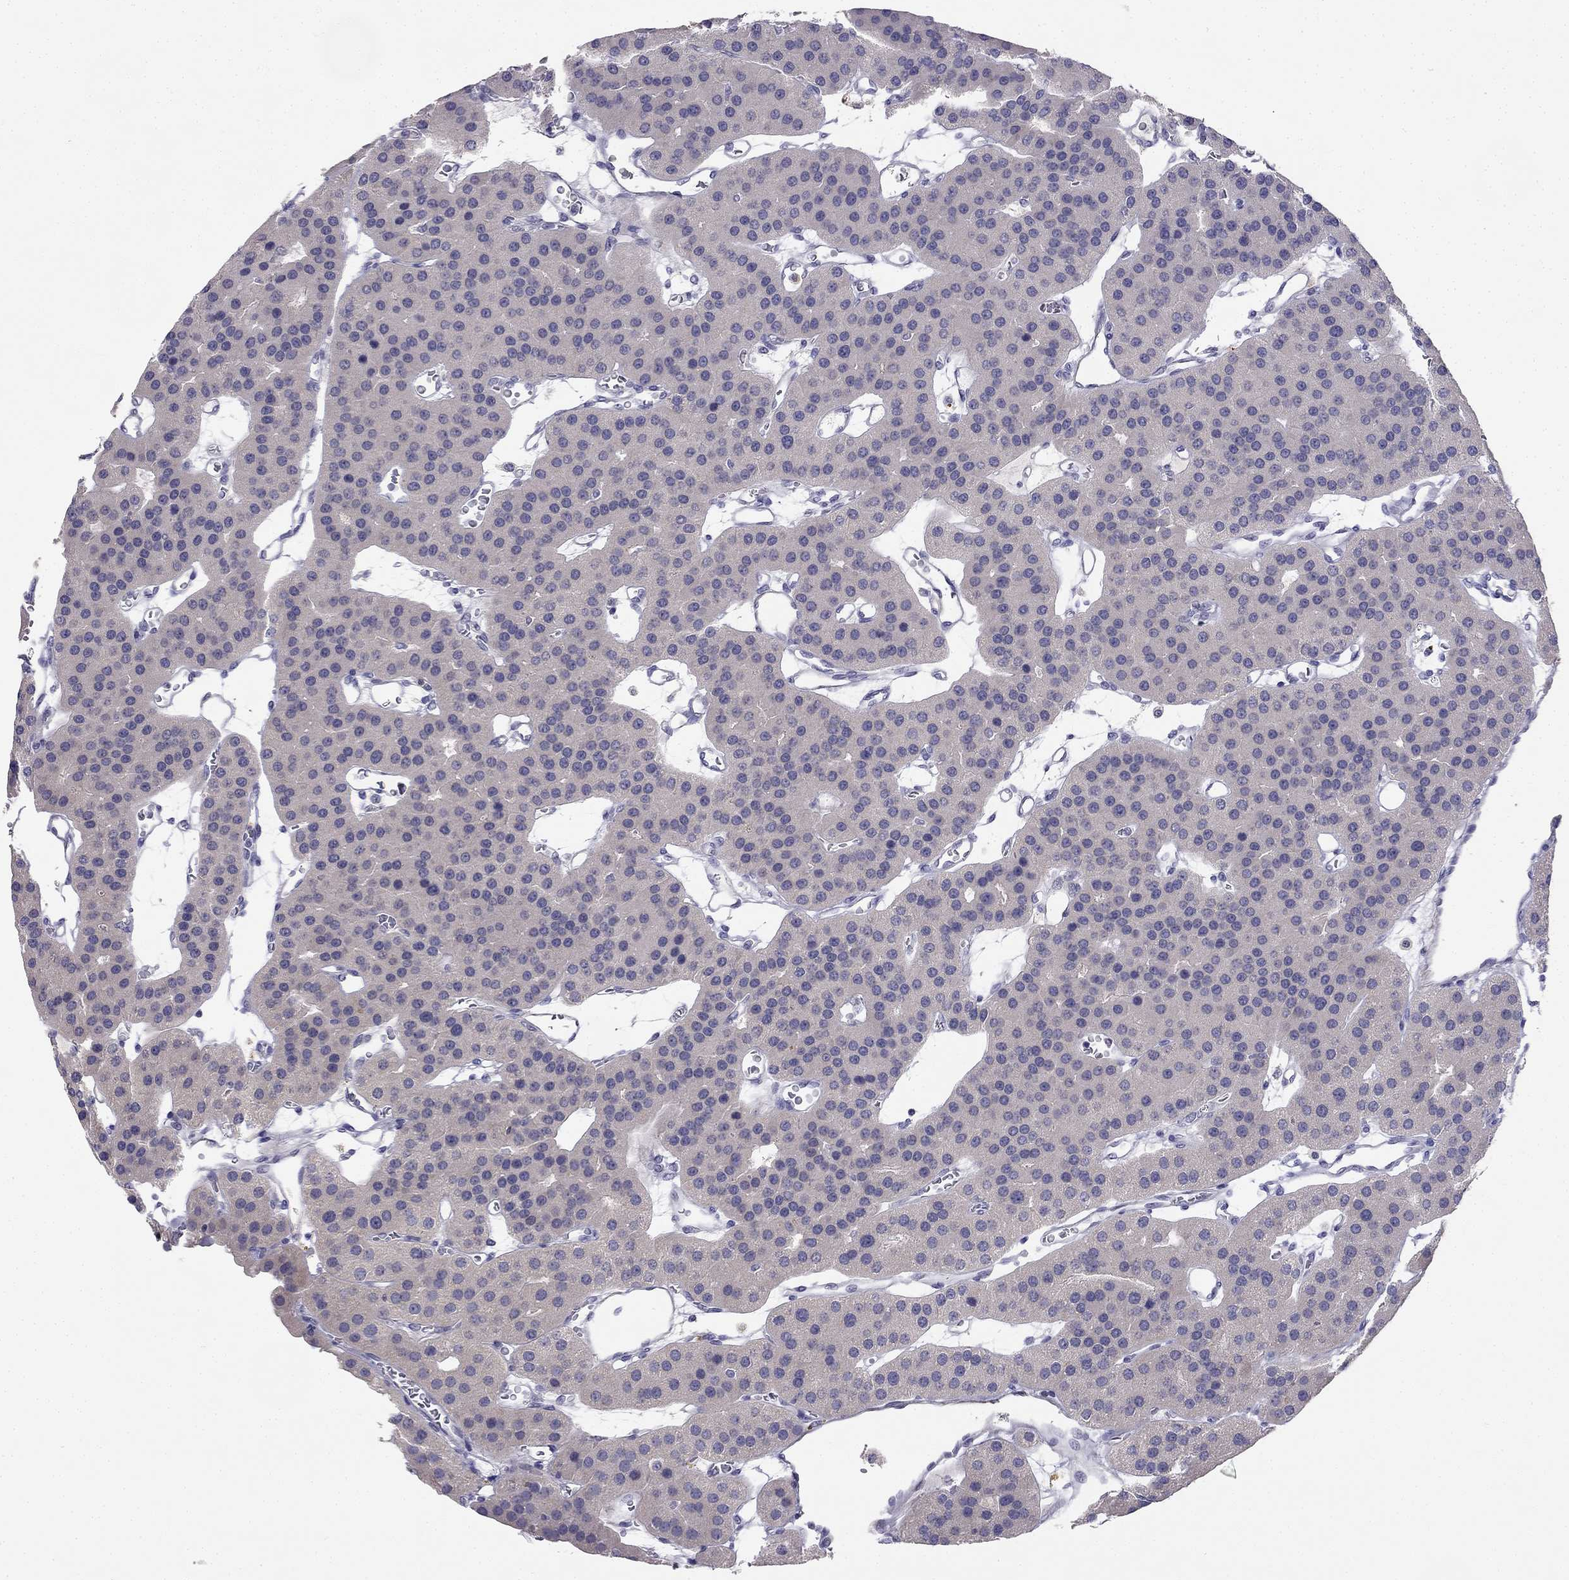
{"staining": {"intensity": "negative", "quantity": "none", "location": "none"}, "tissue": "parathyroid gland", "cell_type": "Glandular cells", "image_type": "normal", "snomed": [{"axis": "morphology", "description": "Normal tissue, NOS"}, {"axis": "morphology", "description": "Adenoma, NOS"}, {"axis": "topography", "description": "Parathyroid gland"}], "caption": "The photomicrograph exhibits no staining of glandular cells in benign parathyroid gland.", "gene": "C16orf89", "patient": {"sex": "female", "age": 86}}